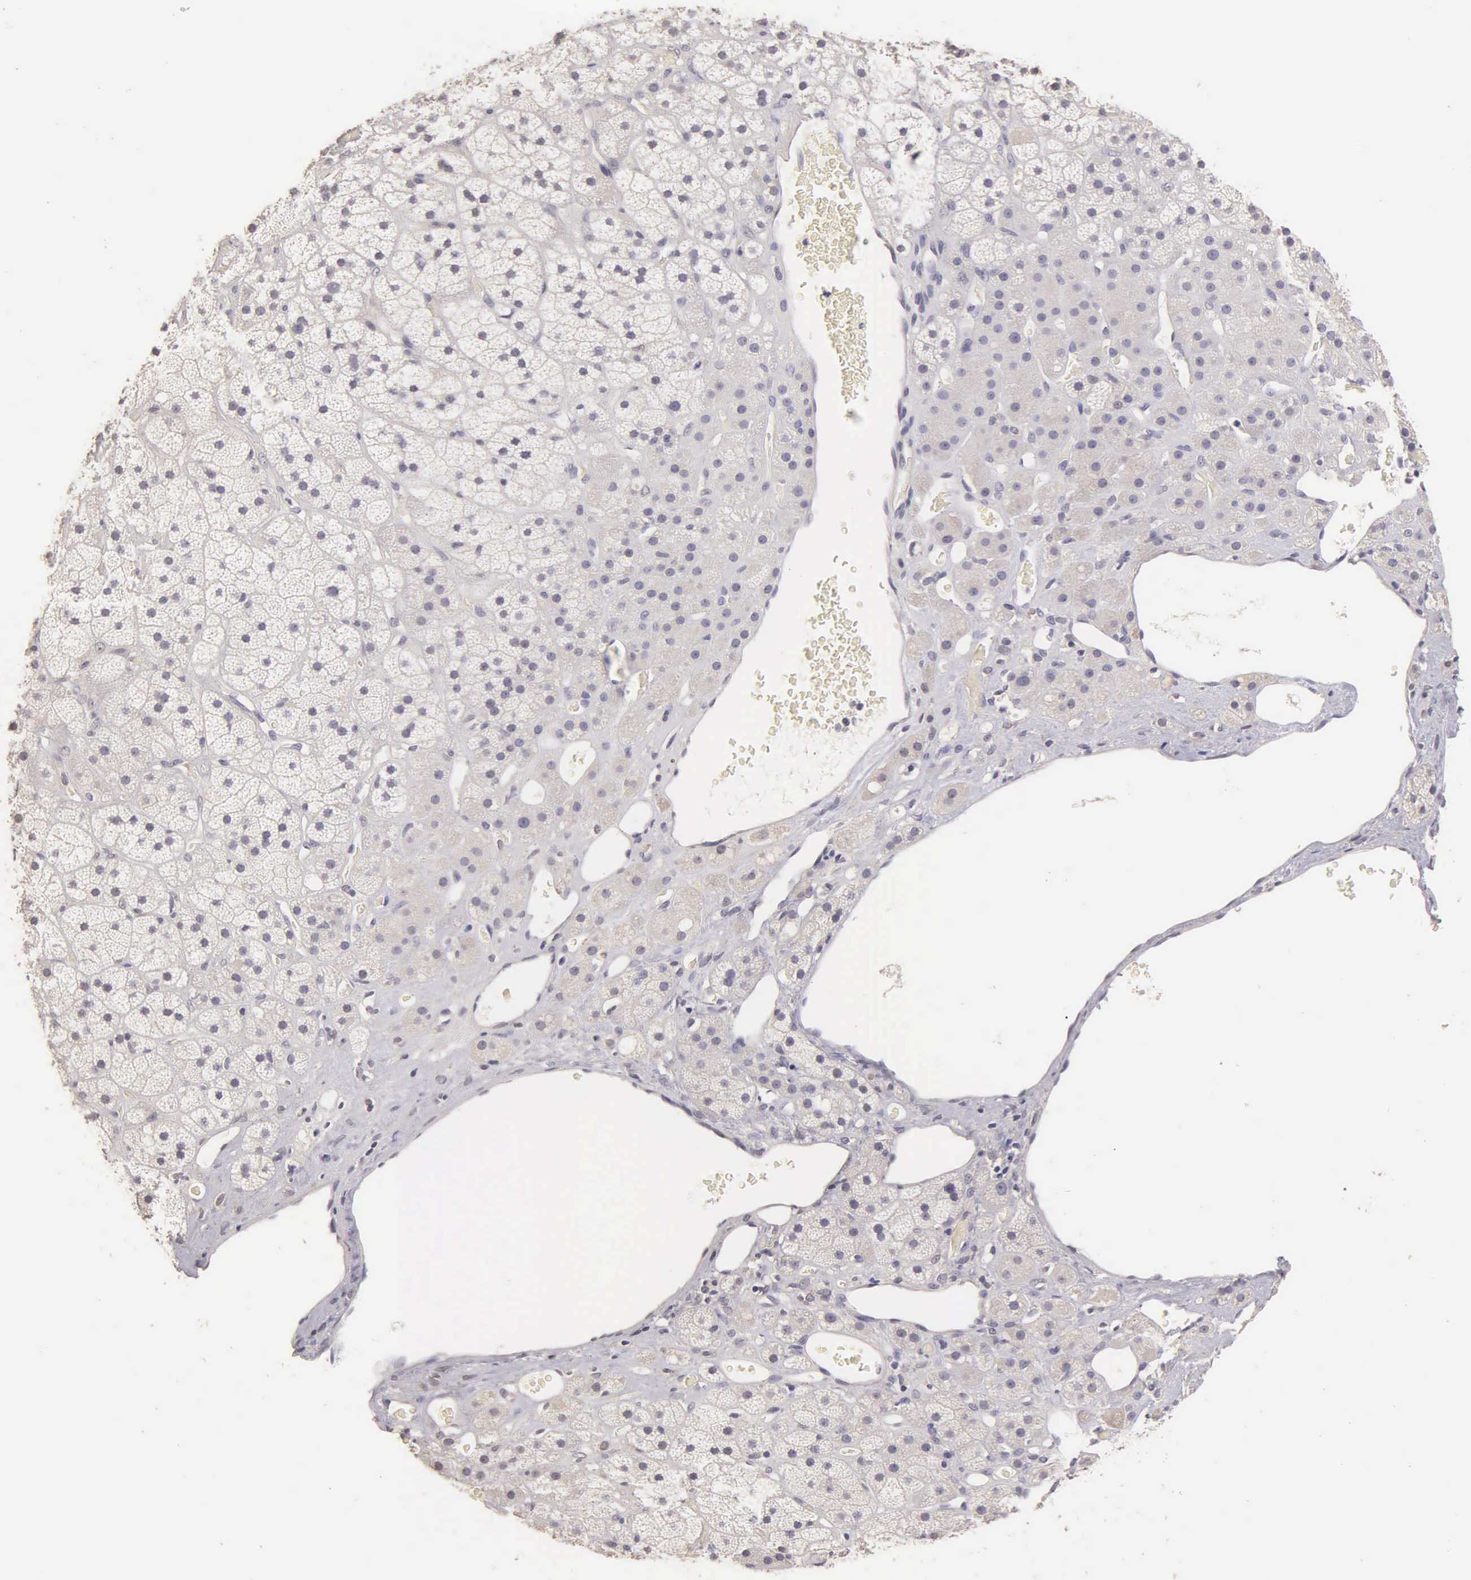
{"staining": {"intensity": "weak", "quantity": "<25%", "location": "nuclear"}, "tissue": "adrenal gland", "cell_type": "Glandular cells", "image_type": "normal", "snomed": [{"axis": "morphology", "description": "Normal tissue, NOS"}, {"axis": "topography", "description": "Adrenal gland"}], "caption": "Glandular cells show no significant staining in benign adrenal gland. The staining is performed using DAB (3,3'-diaminobenzidine) brown chromogen with nuclei counter-stained in using hematoxylin.", "gene": "ESR1", "patient": {"sex": "male", "age": 57}}